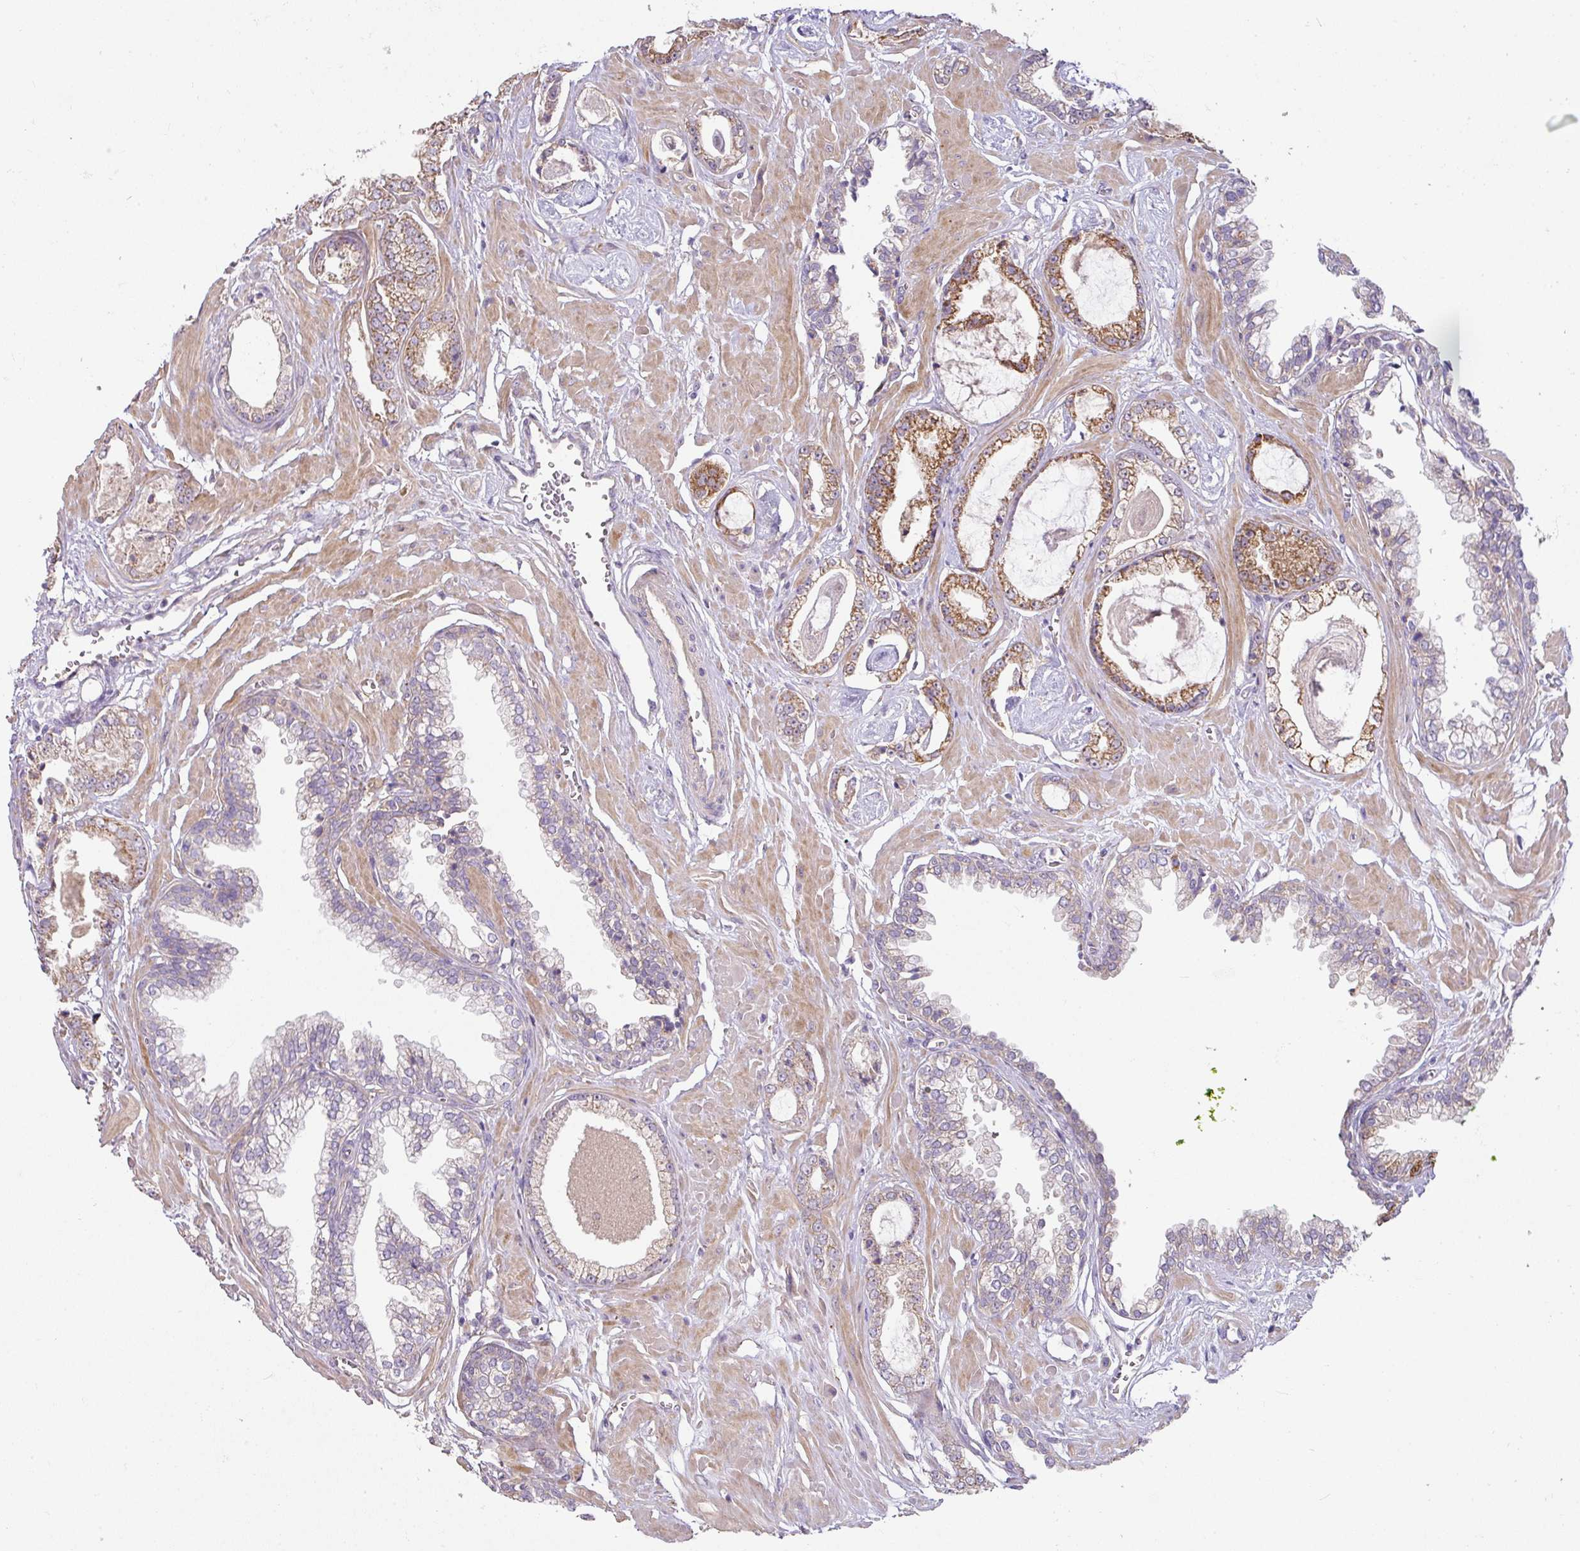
{"staining": {"intensity": "moderate", "quantity": "25%-75%", "location": "cytoplasmic/membranous"}, "tissue": "prostate cancer", "cell_type": "Tumor cells", "image_type": "cancer", "snomed": [{"axis": "morphology", "description": "Adenocarcinoma, Low grade"}, {"axis": "topography", "description": "Prostate"}], "caption": "Prostate cancer stained for a protein demonstrates moderate cytoplasmic/membranous positivity in tumor cells.", "gene": "STK35", "patient": {"sex": "male", "age": 60}}